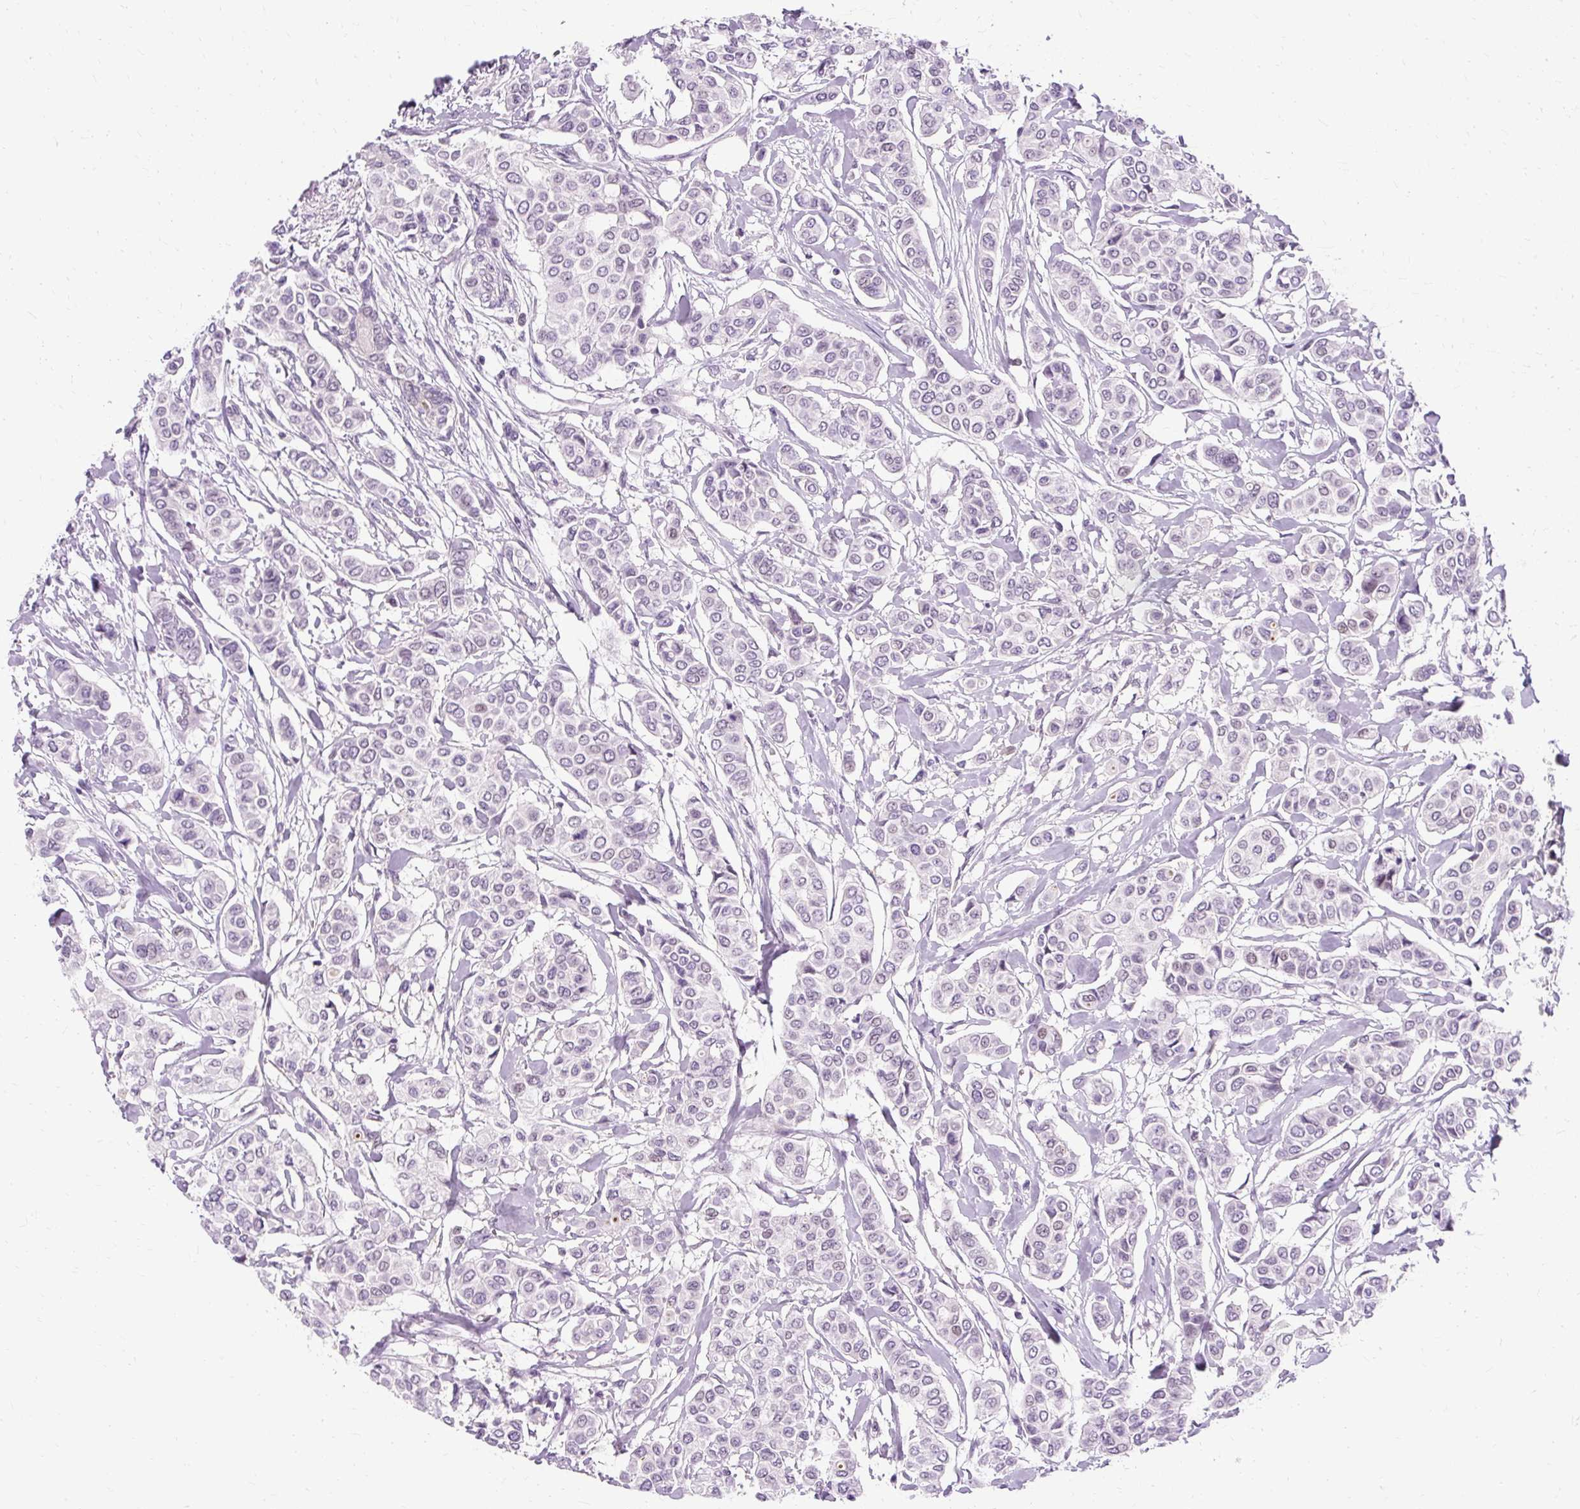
{"staining": {"intensity": "negative", "quantity": "none", "location": "none"}, "tissue": "breast cancer", "cell_type": "Tumor cells", "image_type": "cancer", "snomed": [{"axis": "morphology", "description": "Lobular carcinoma"}, {"axis": "topography", "description": "Breast"}], "caption": "DAB (3,3'-diaminobenzidine) immunohistochemical staining of human lobular carcinoma (breast) reveals no significant expression in tumor cells.", "gene": "RYBP", "patient": {"sex": "female", "age": 51}}